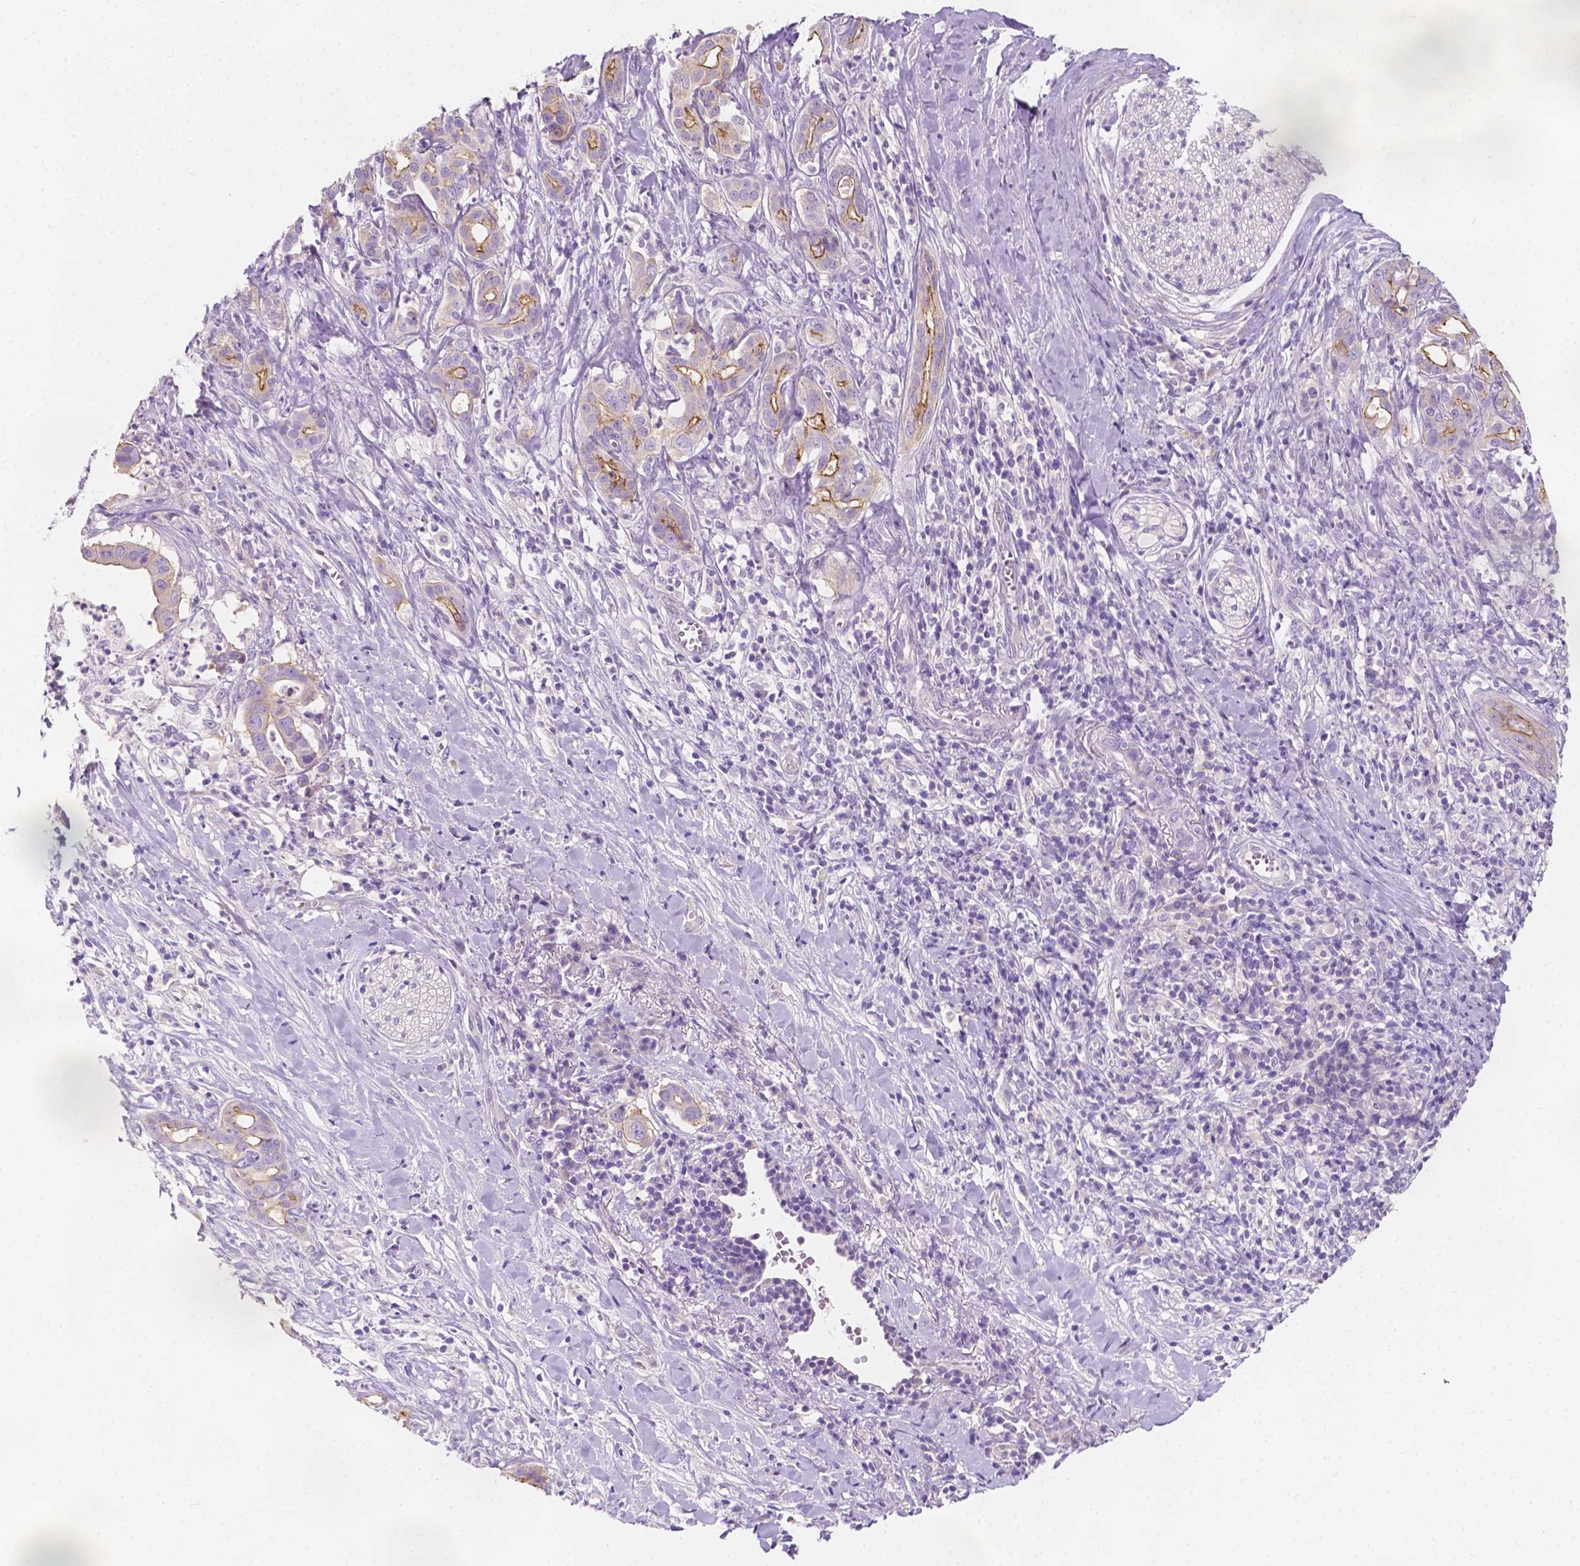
{"staining": {"intensity": "negative", "quantity": "none", "location": "none"}, "tissue": "pancreatic cancer", "cell_type": "Tumor cells", "image_type": "cancer", "snomed": [{"axis": "morphology", "description": "Adenocarcinoma, NOS"}, {"axis": "topography", "description": "Pancreas"}], "caption": "Immunohistochemical staining of human adenocarcinoma (pancreatic) displays no significant staining in tumor cells.", "gene": "SIRT2", "patient": {"sex": "male", "age": 61}}